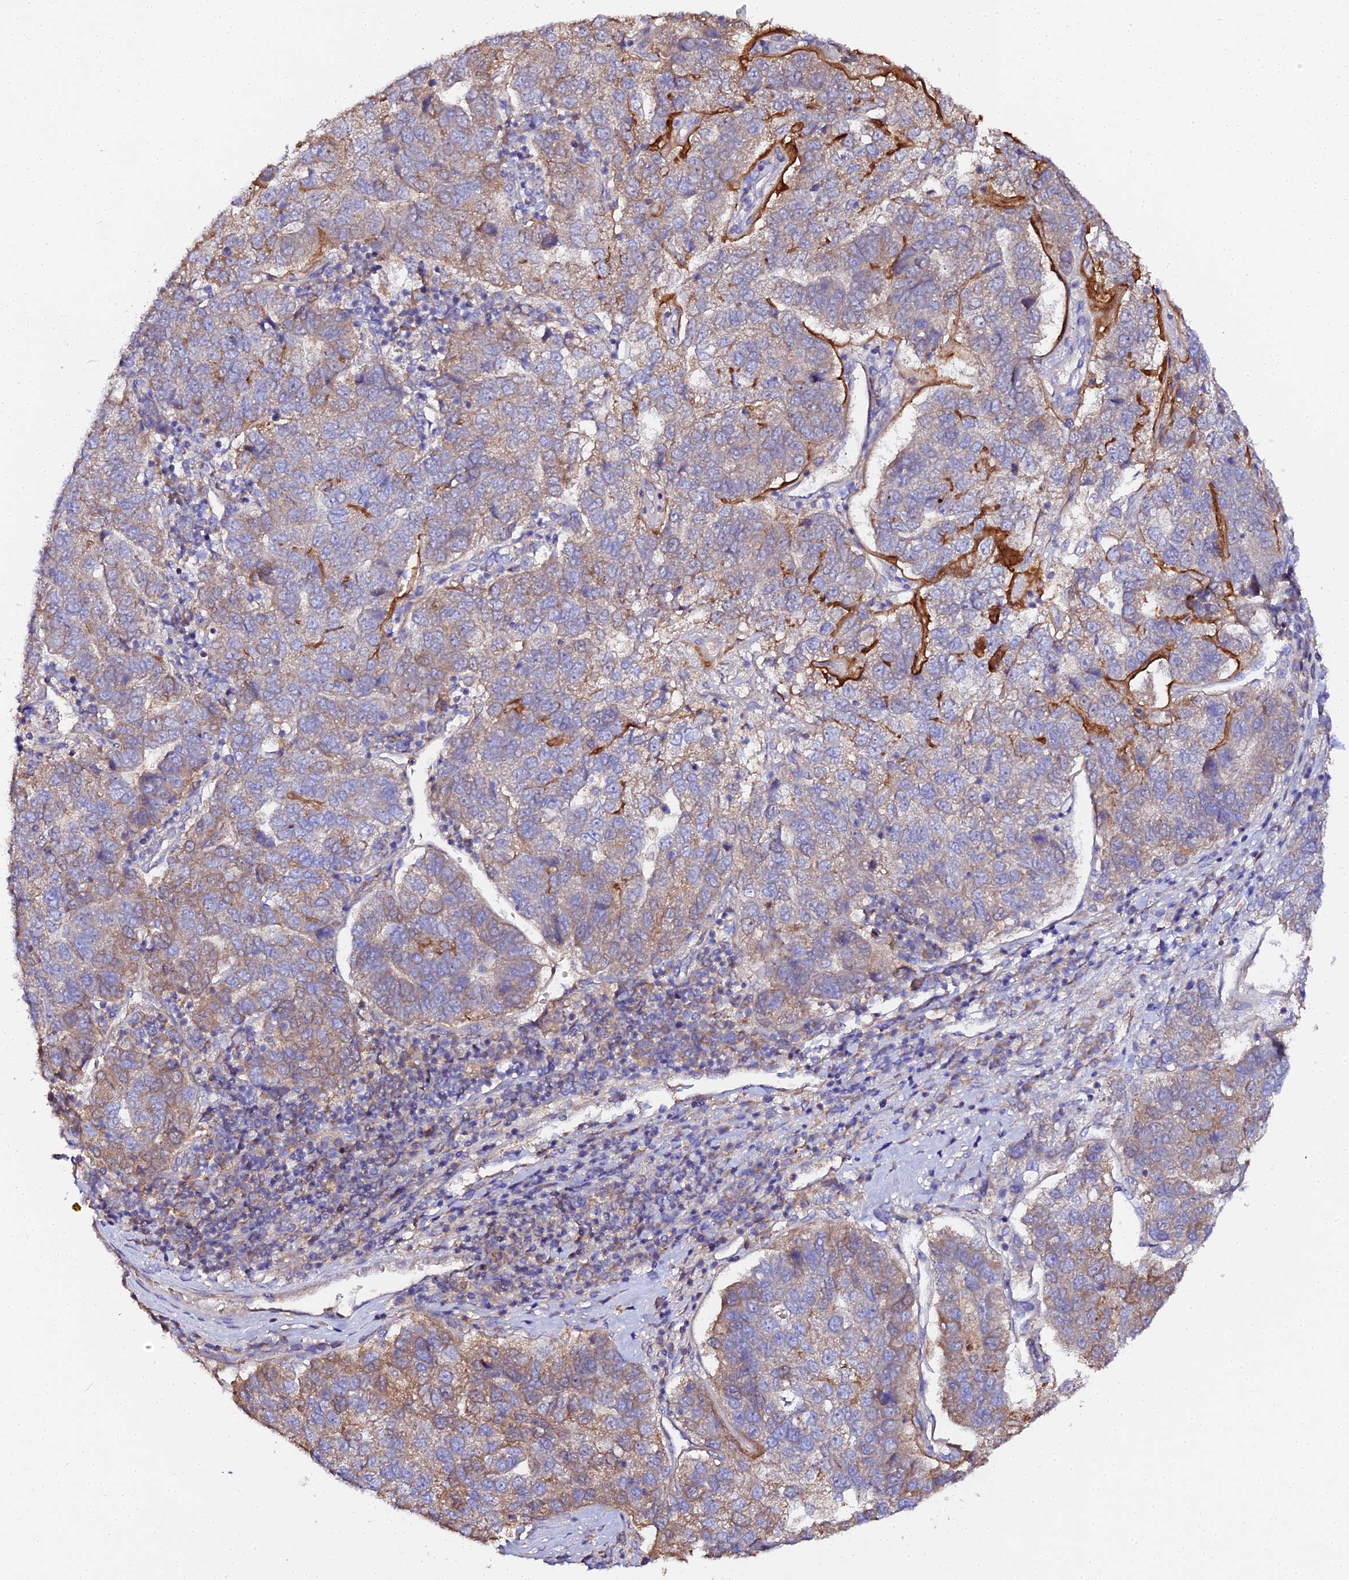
{"staining": {"intensity": "moderate", "quantity": "25%-75%", "location": "cytoplasmic/membranous"}, "tissue": "pancreatic cancer", "cell_type": "Tumor cells", "image_type": "cancer", "snomed": [{"axis": "morphology", "description": "Adenocarcinoma, NOS"}, {"axis": "topography", "description": "Pancreas"}], "caption": "IHC of adenocarcinoma (pancreatic) reveals medium levels of moderate cytoplasmic/membranous positivity in about 25%-75% of tumor cells. (DAB (3,3'-diaminobenzidine) = brown stain, brightfield microscopy at high magnification).", "gene": "SCX", "patient": {"sex": "female", "age": 61}}